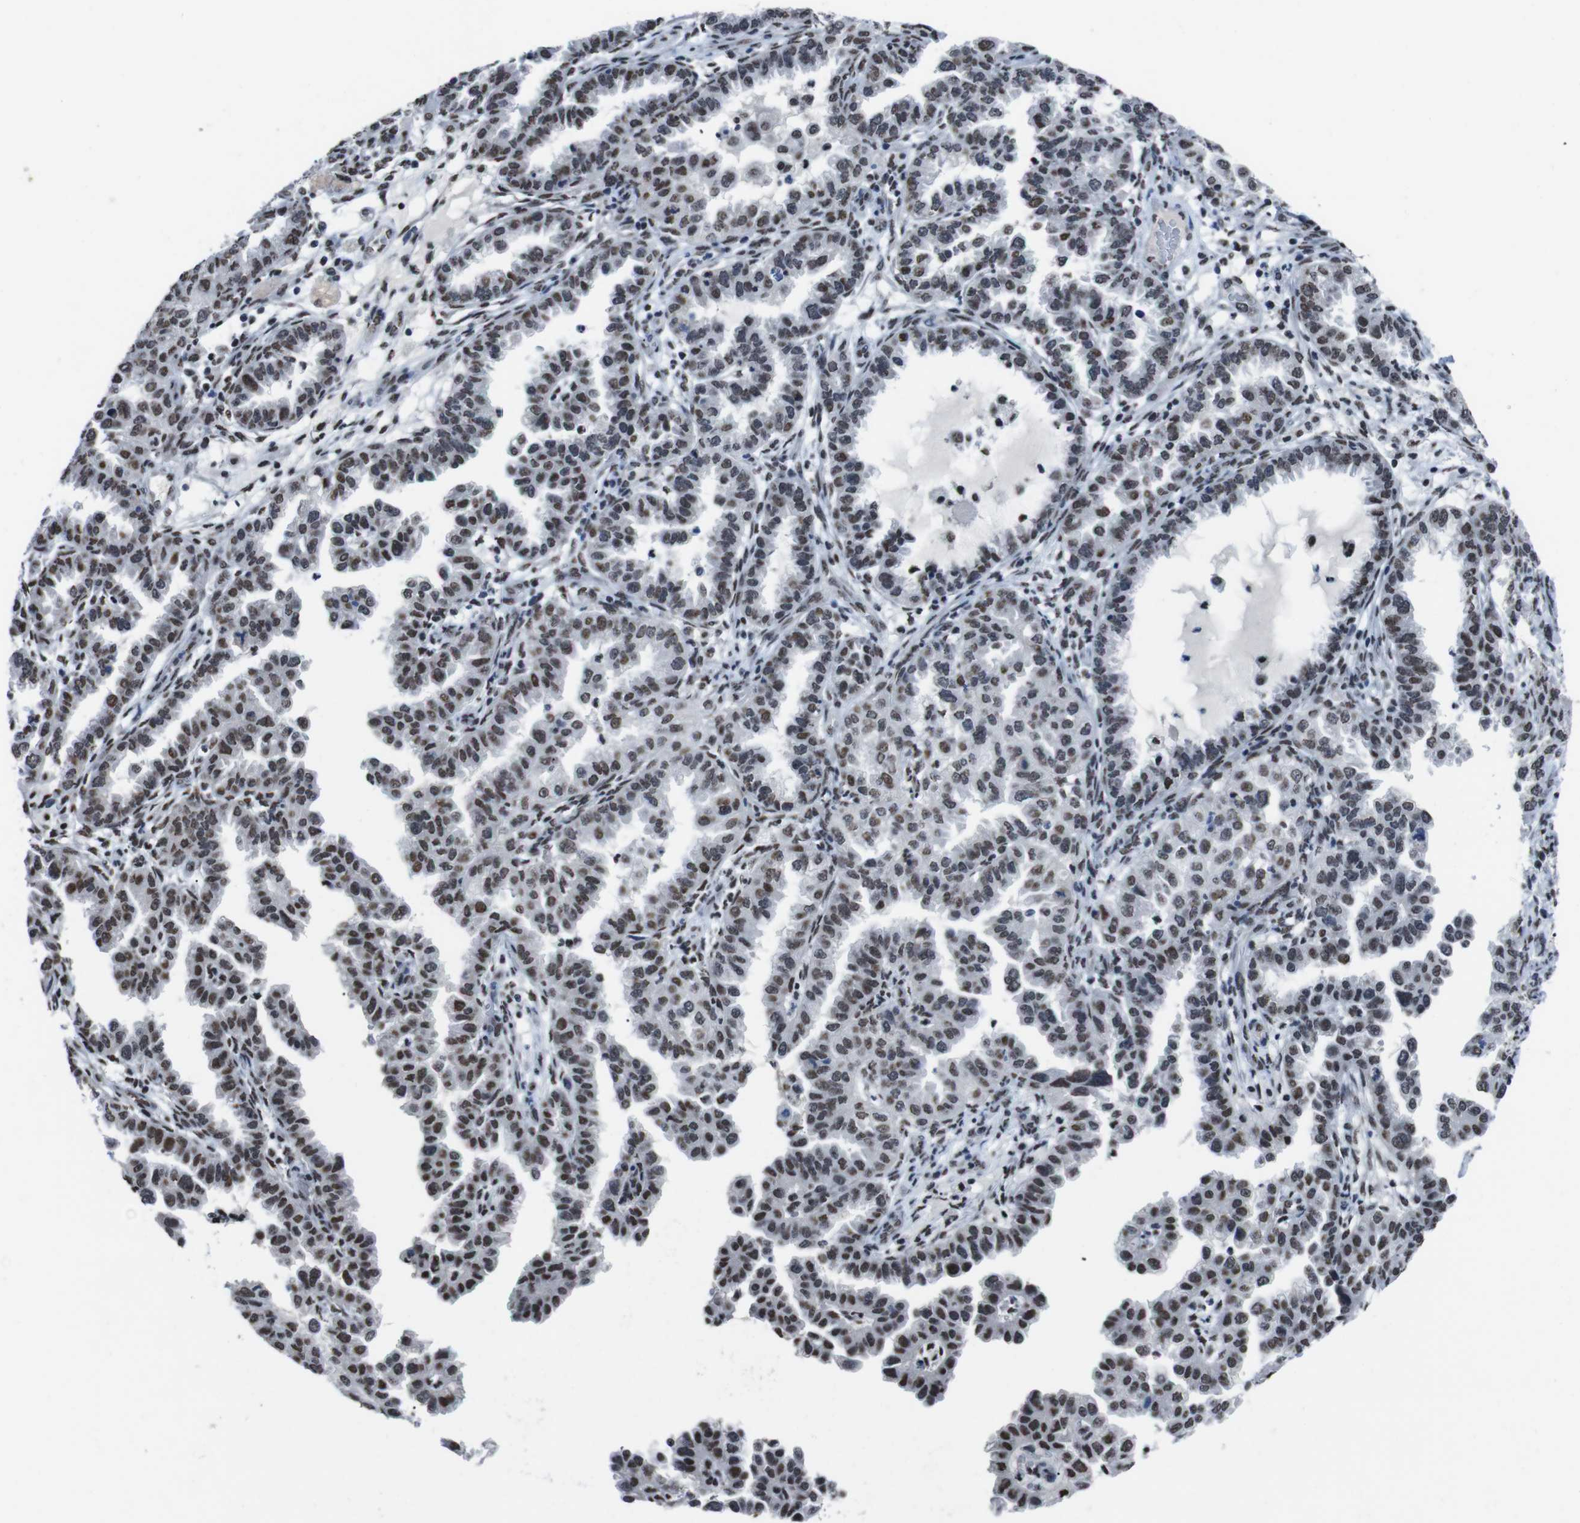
{"staining": {"intensity": "moderate", "quantity": ">75%", "location": "nuclear"}, "tissue": "endometrial cancer", "cell_type": "Tumor cells", "image_type": "cancer", "snomed": [{"axis": "morphology", "description": "Adenocarcinoma, NOS"}, {"axis": "topography", "description": "Endometrium"}], "caption": "Human endometrial adenocarcinoma stained for a protein (brown) reveals moderate nuclear positive staining in approximately >75% of tumor cells.", "gene": "PIP4P2", "patient": {"sex": "female", "age": 85}}